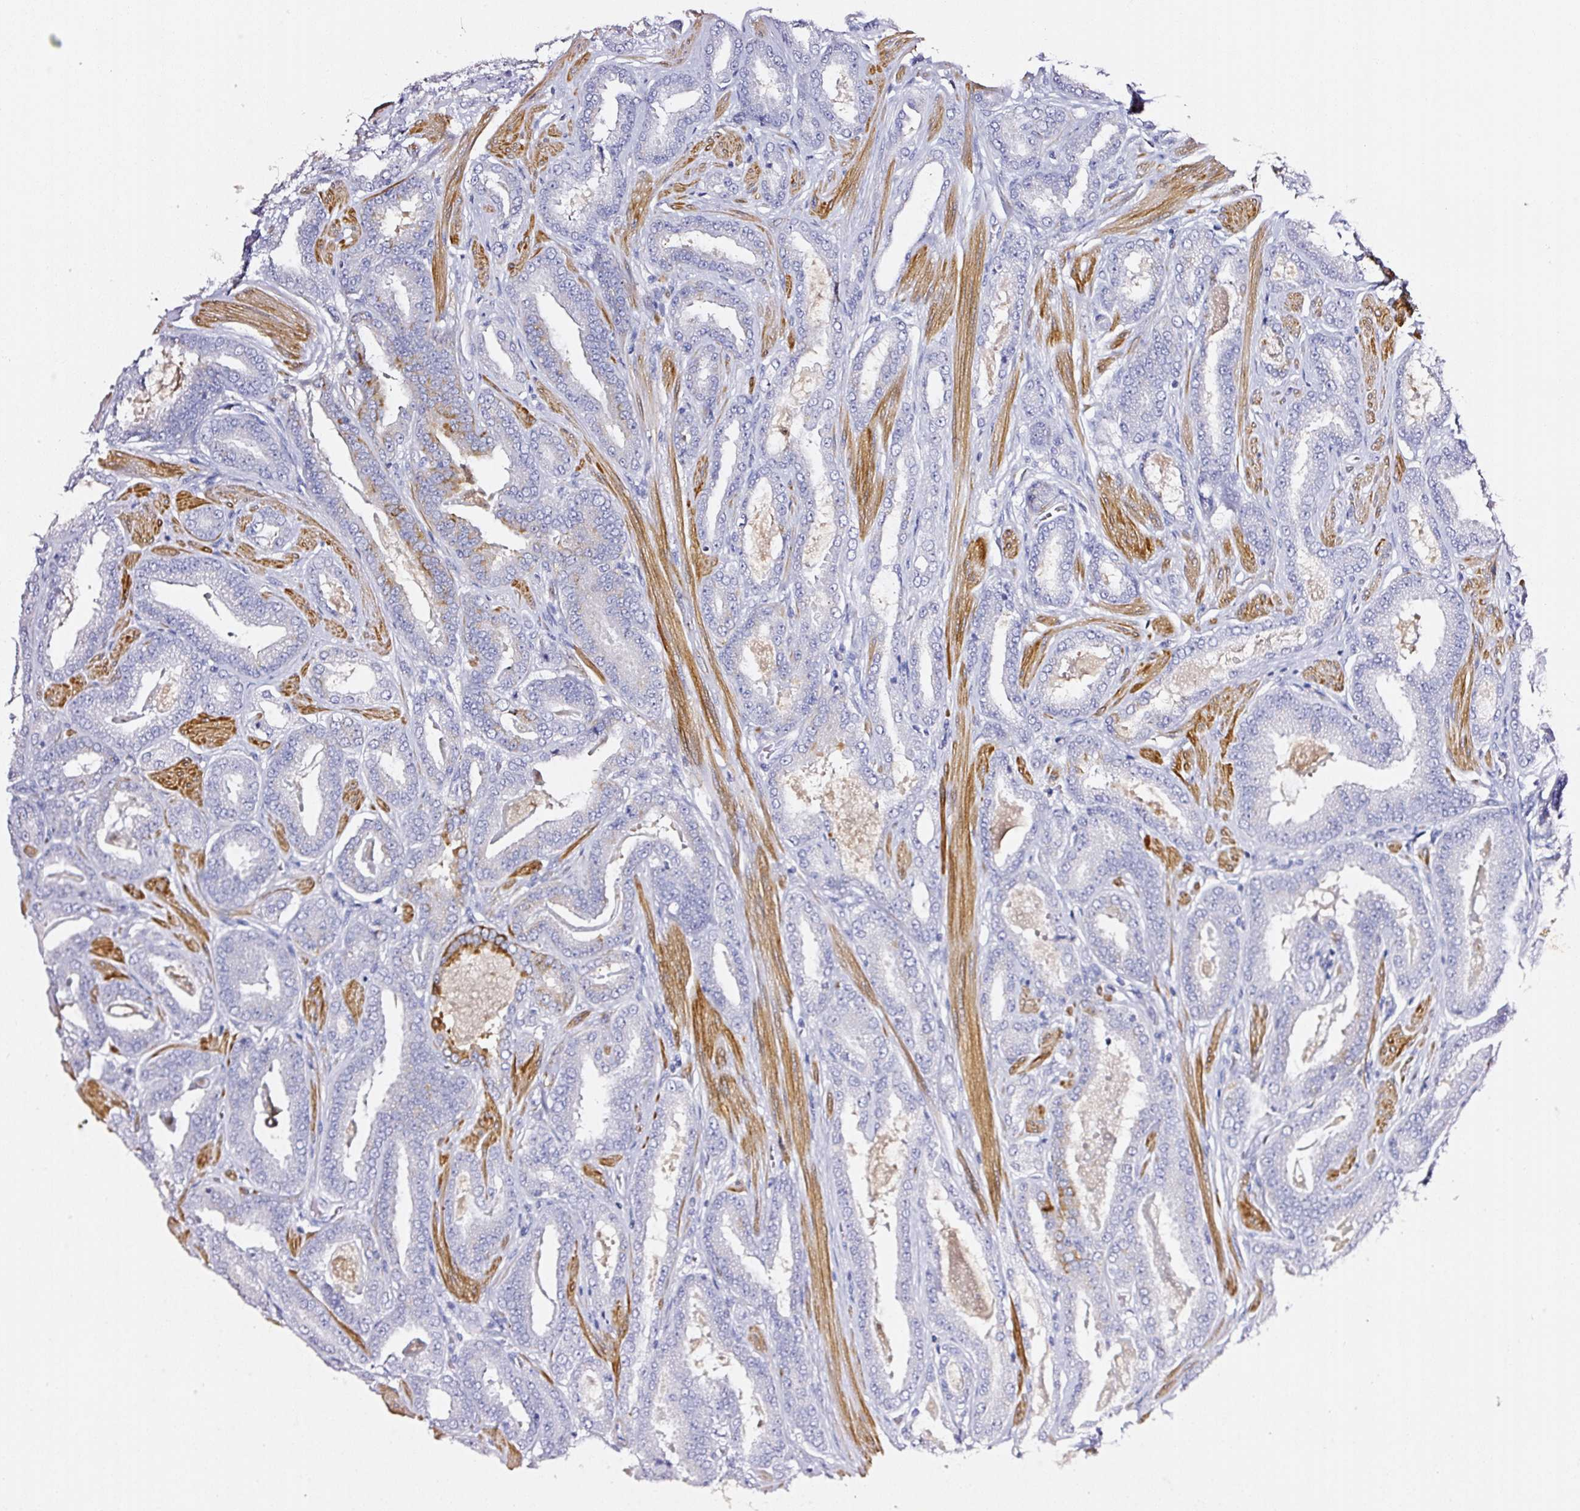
{"staining": {"intensity": "negative", "quantity": "none", "location": "none"}, "tissue": "prostate cancer", "cell_type": "Tumor cells", "image_type": "cancer", "snomed": [{"axis": "morphology", "description": "Adenocarcinoma, Low grade"}, {"axis": "topography", "description": "Prostate"}], "caption": "IHC micrograph of human prostate adenocarcinoma (low-grade) stained for a protein (brown), which displays no expression in tumor cells.", "gene": "CYB561A3", "patient": {"sex": "male", "age": 42}}